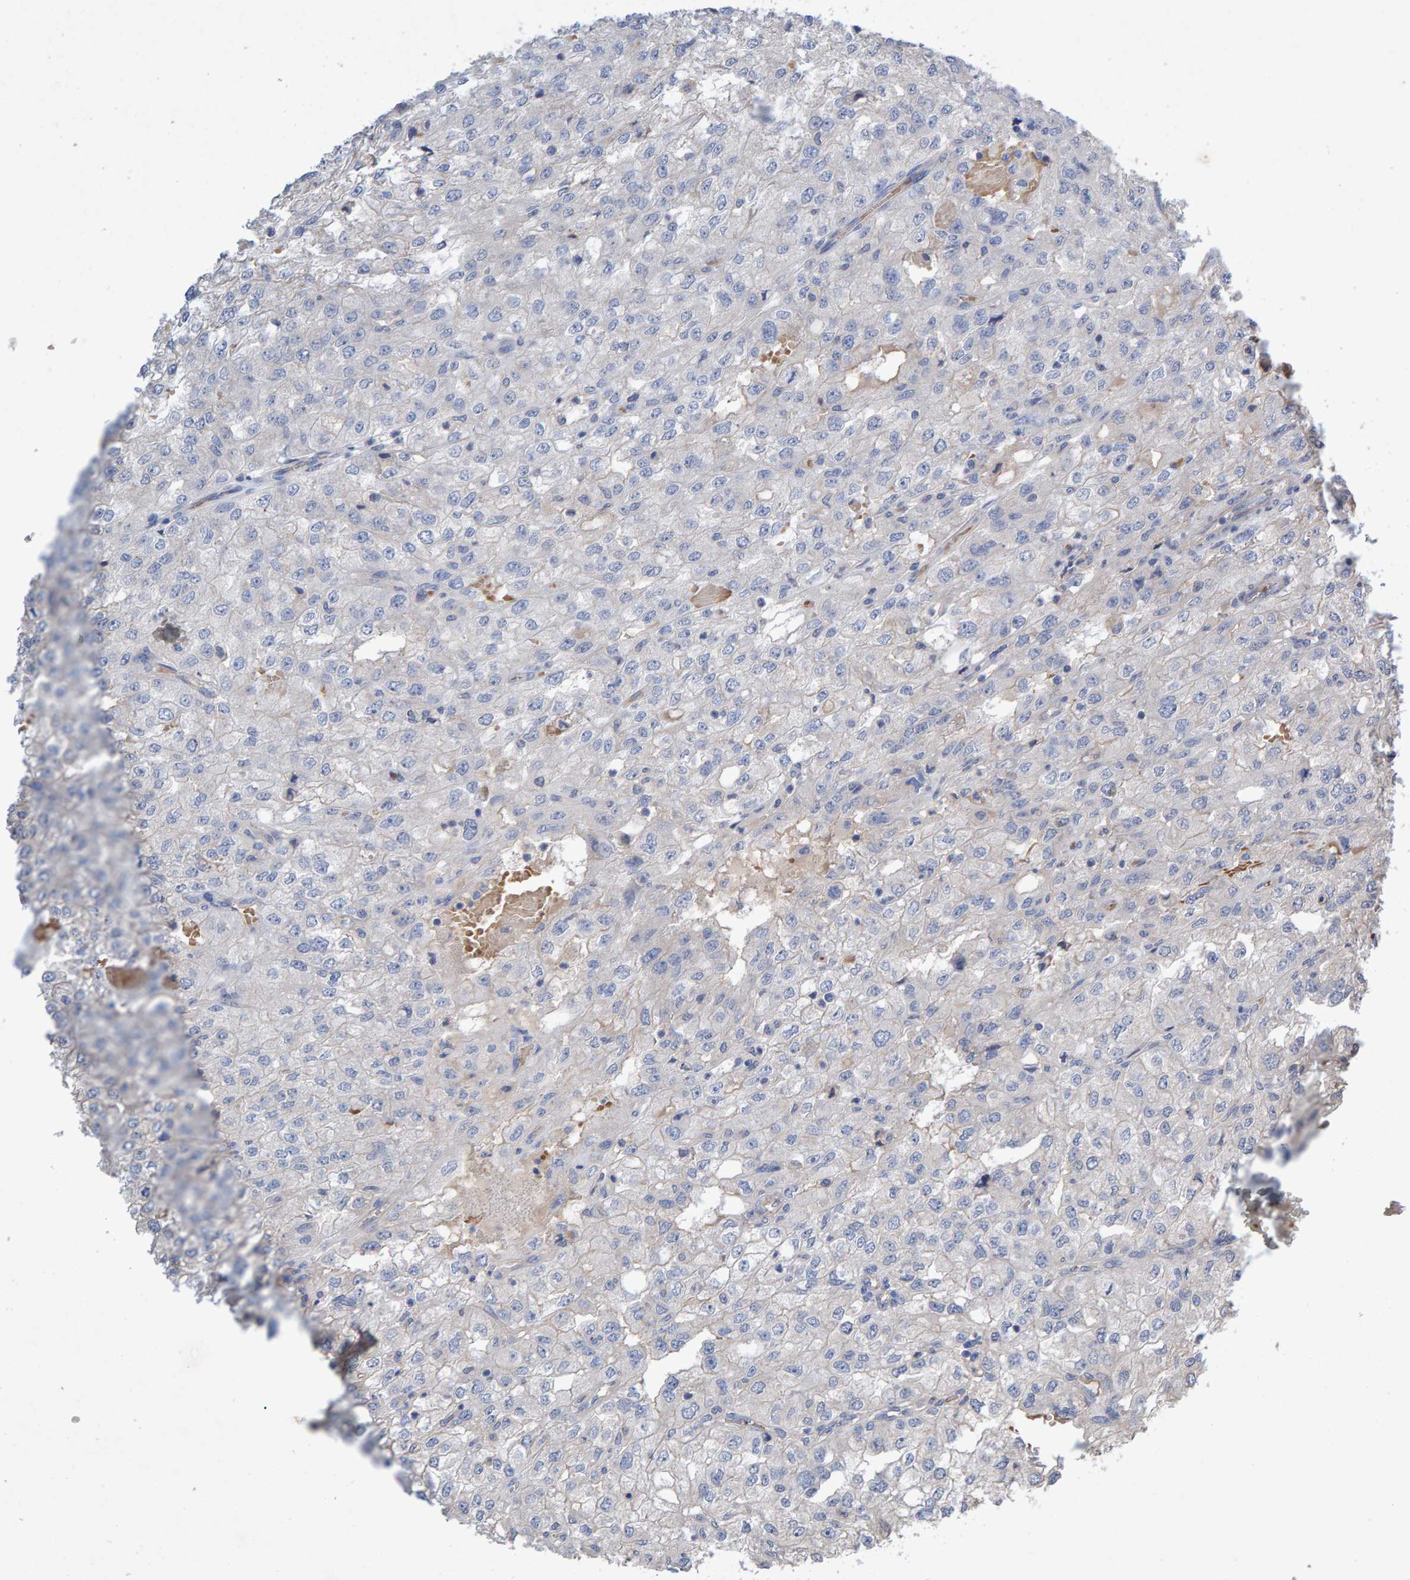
{"staining": {"intensity": "negative", "quantity": "none", "location": "none"}, "tissue": "renal cancer", "cell_type": "Tumor cells", "image_type": "cancer", "snomed": [{"axis": "morphology", "description": "Adenocarcinoma, NOS"}, {"axis": "topography", "description": "Kidney"}], "caption": "Renal cancer (adenocarcinoma) was stained to show a protein in brown. There is no significant staining in tumor cells. Nuclei are stained in blue.", "gene": "EFR3A", "patient": {"sex": "female", "age": 54}}